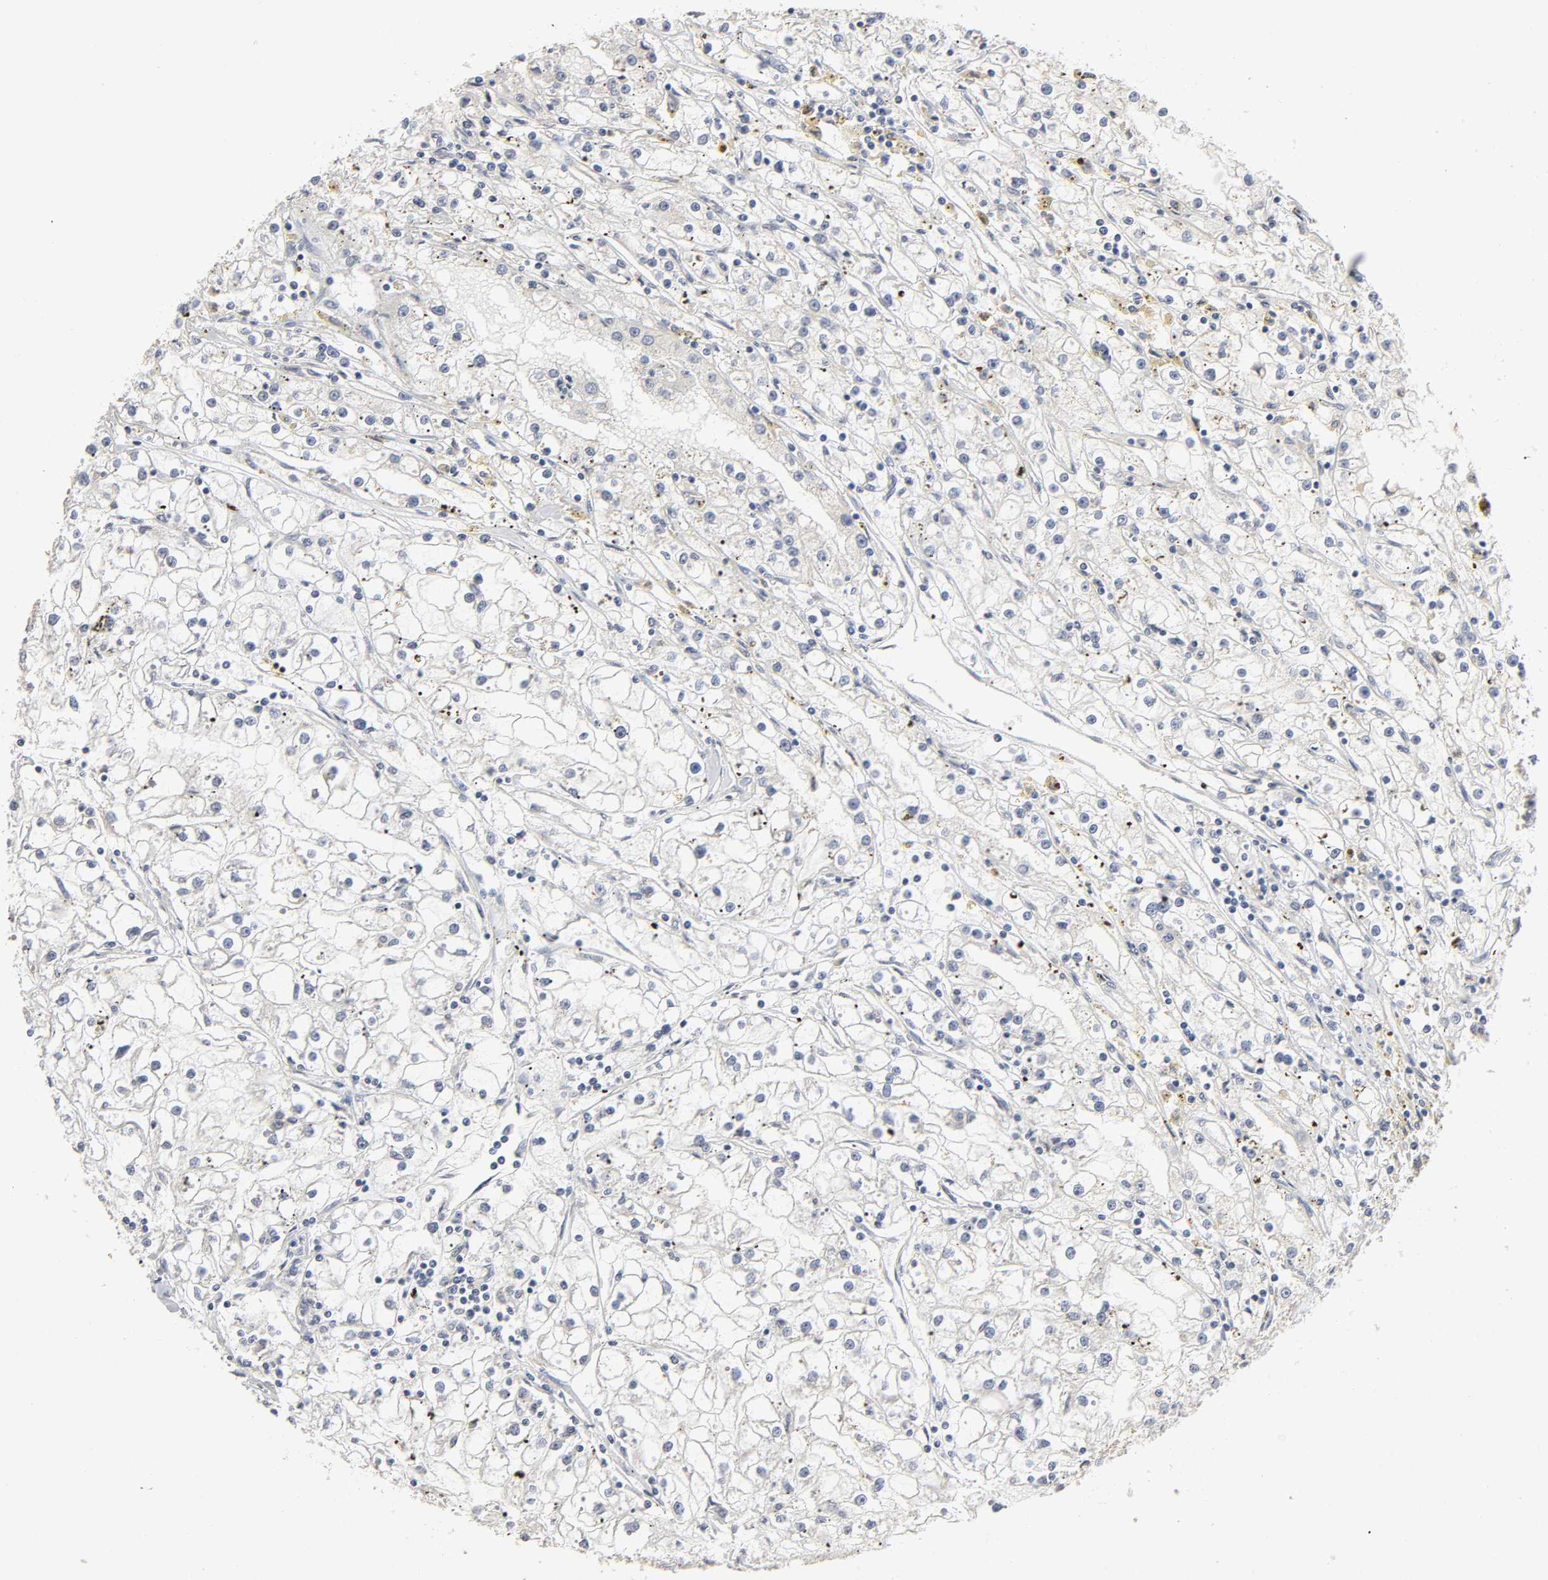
{"staining": {"intensity": "negative", "quantity": "none", "location": "none"}, "tissue": "renal cancer", "cell_type": "Tumor cells", "image_type": "cancer", "snomed": [{"axis": "morphology", "description": "Adenocarcinoma, NOS"}, {"axis": "topography", "description": "Kidney"}], "caption": "Immunohistochemistry micrograph of neoplastic tissue: human renal adenocarcinoma stained with DAB exhibits no significant protein positivity in tumor cells.", "gene": "SLC10A2", "patient": {"sex": "male", "age": 56}}